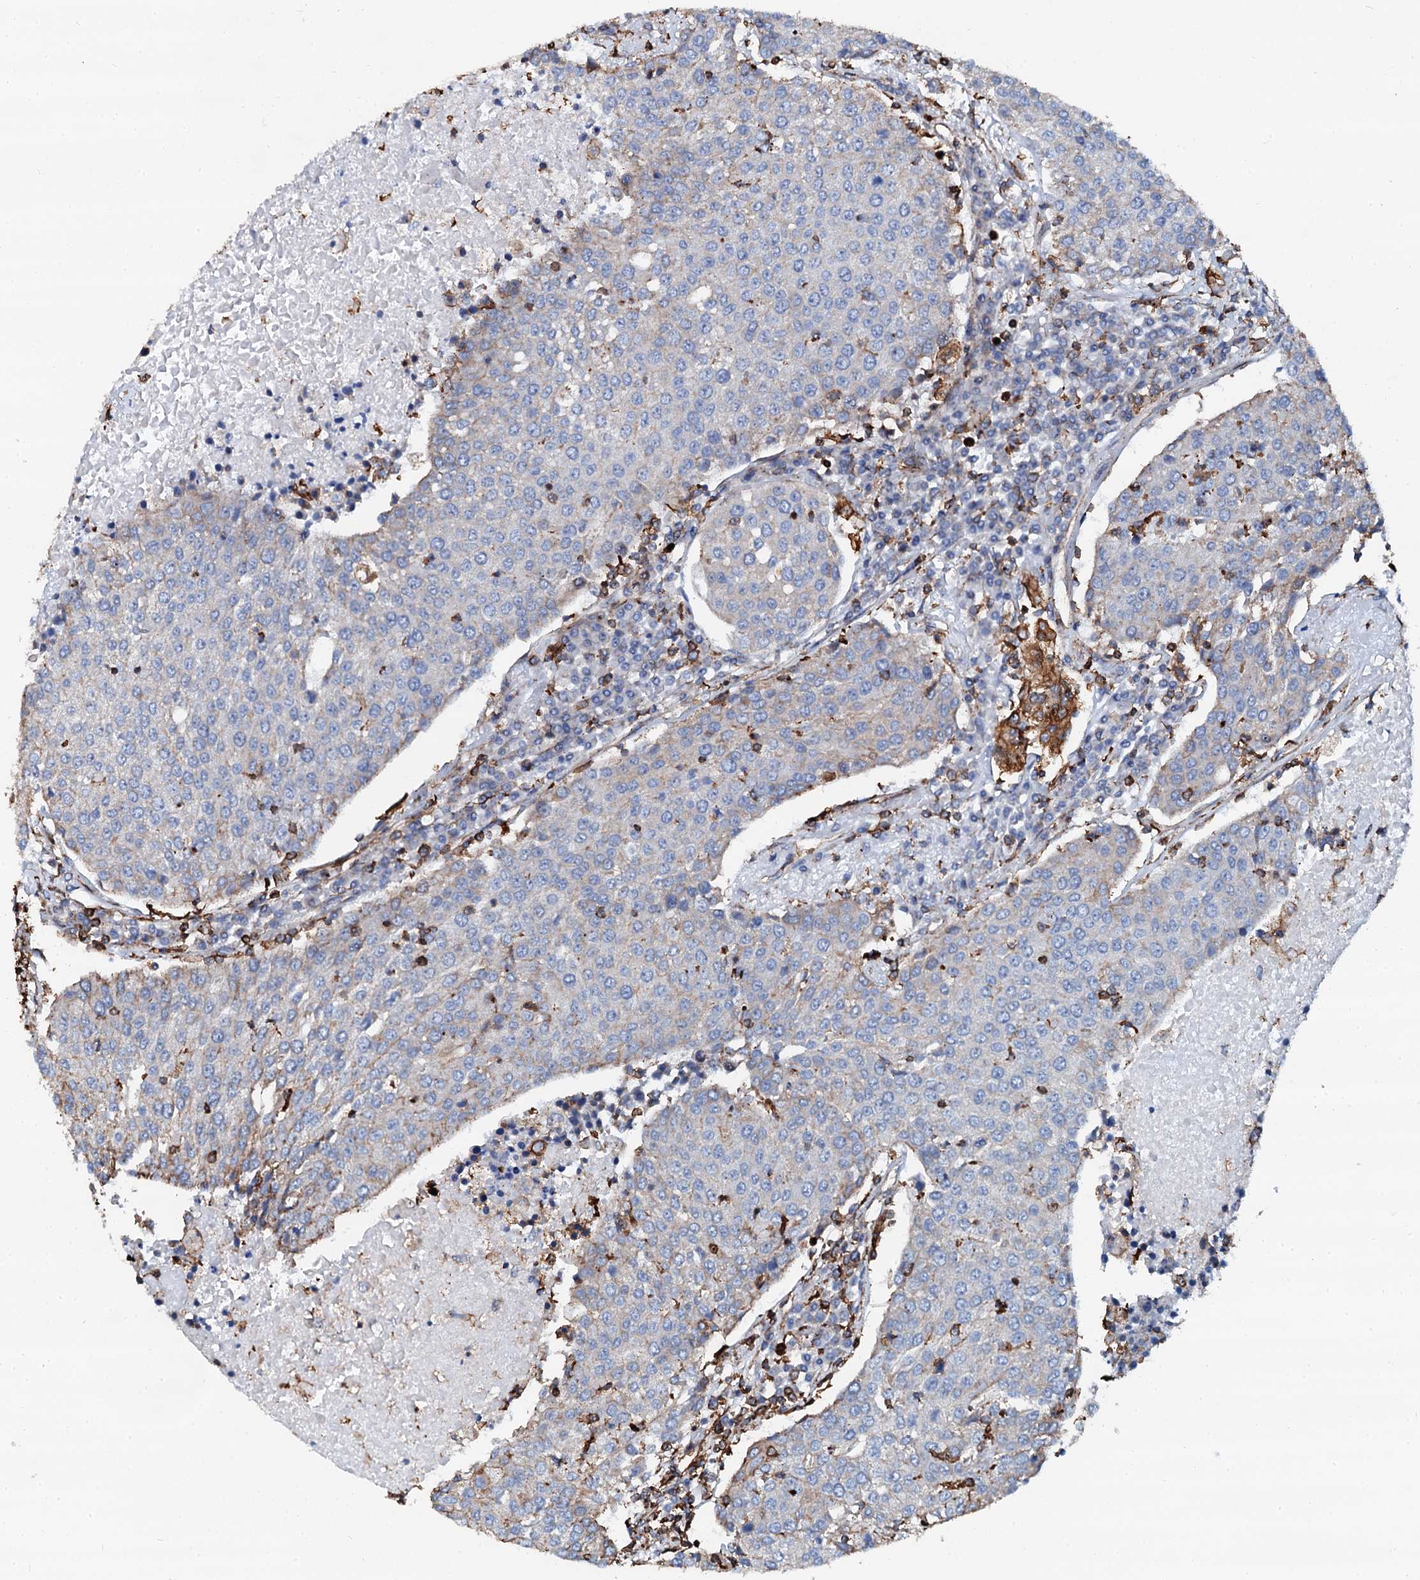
{"staining": {"intensity": "negative", "quantity": "none", "location": "none"}, "tissue": "urothelial cancer", "cell_type": "Tumor cells", "image_type": "cancer", "snomed": [{"axis": "morphology", "description": "Urothelial carcinoma, High grade"}, {"axis": "topography", "description": "Urinary bladder"}], "caption": "Tumor cells show no significant protein expression in urothelial cancer. (Brightfield microscopy of DAB IHC at high magnification).", "gene": "INTS10", "patient": {"sex": "female", "age": 85}}